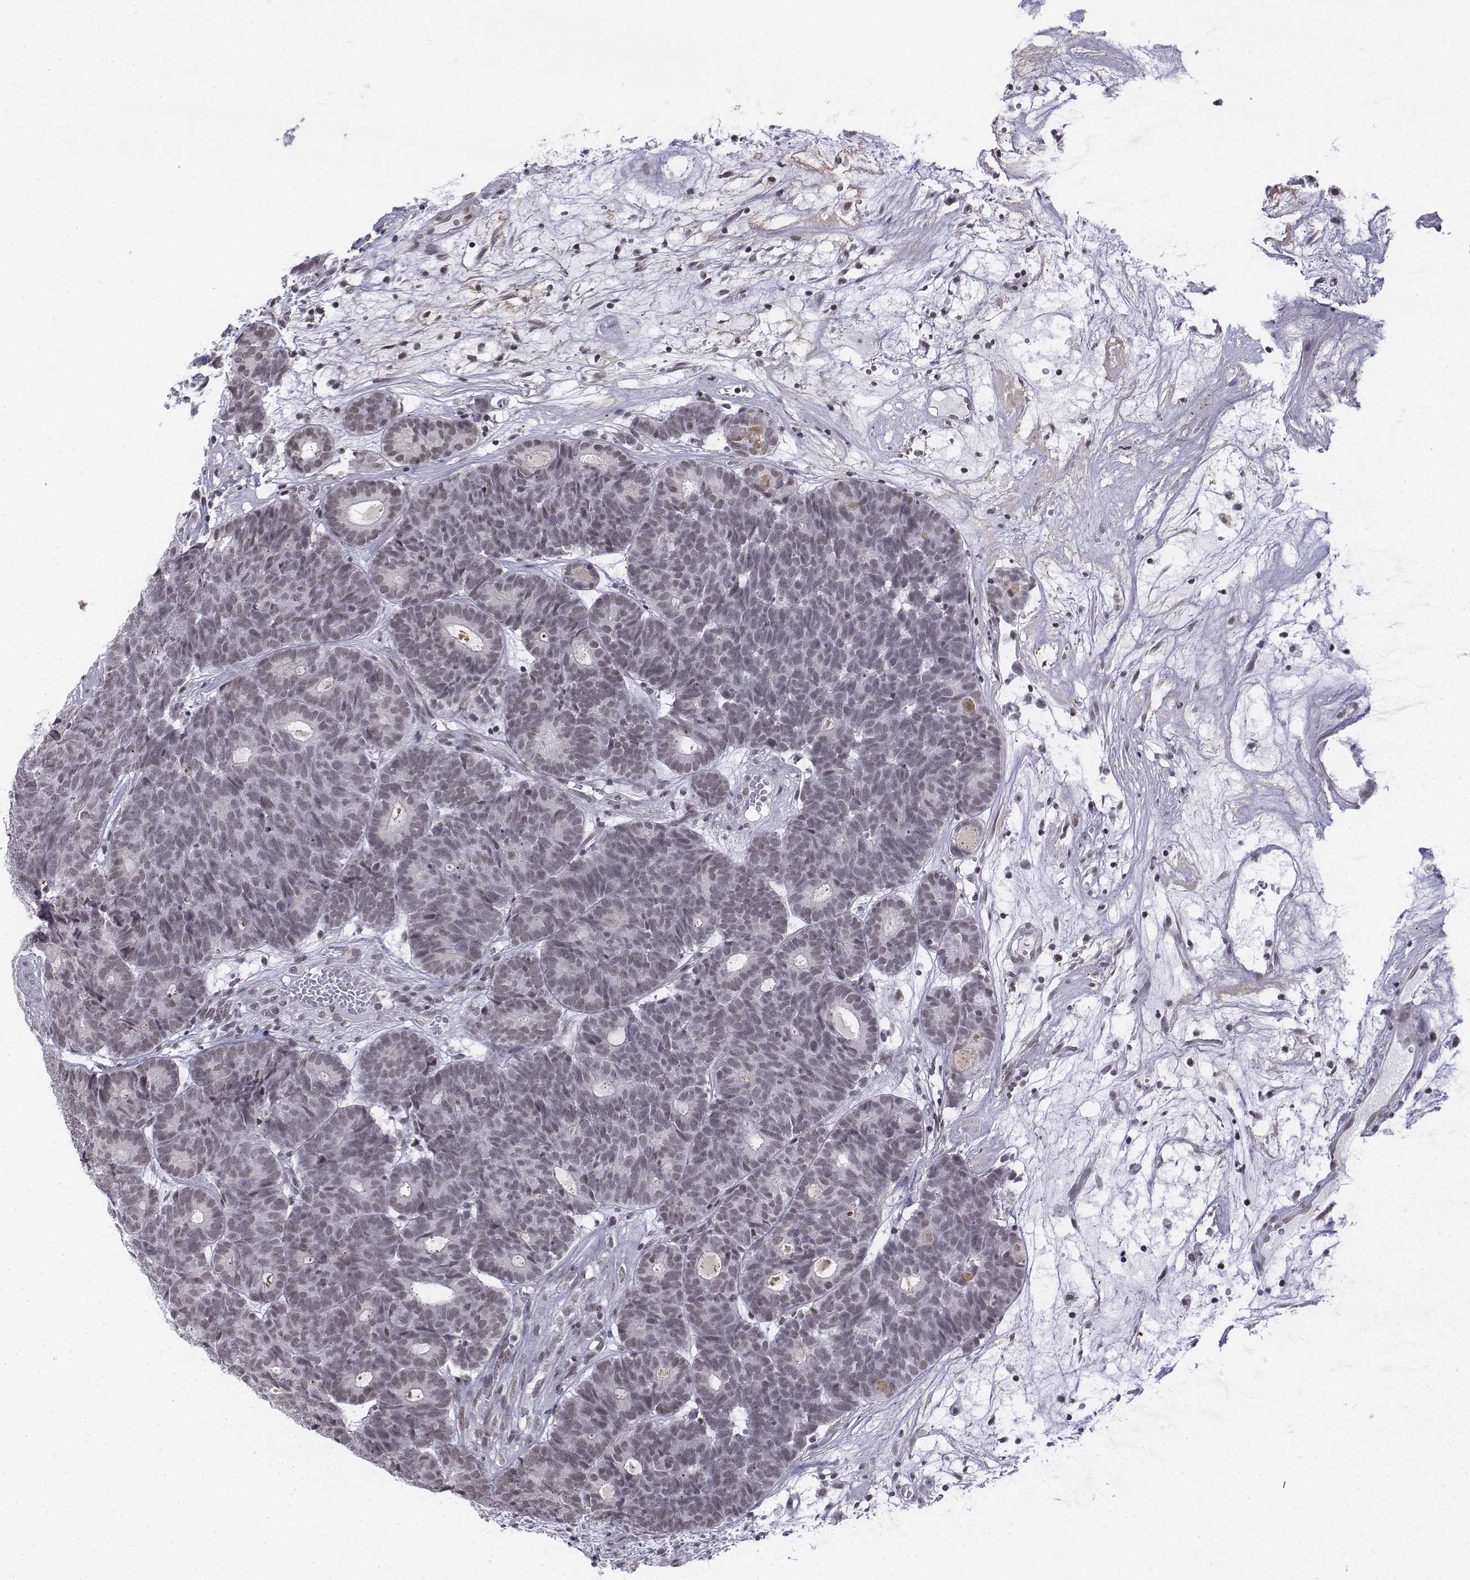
{"staining": {"intensity": "weak", "quantity": ">75%", "location": "nuclear"}, "tissue": "head and neck cancer", "cell_type": "Tumor cells", "image_type": "cancer", "snomed": [{"axis": "morphology", "description": "Adenocarcinoma, NOS"}, {"axis": "topography", "description": "Head-Neck"}], "caption": "Protein positivity by IHC shows weak nuclear positivity in about >75% of tumor cells in head and neck cancer (adenocarcinoma). Nuclei are stained in blue.", "gene": "SETD1A", "patient": {"sex": "female", "age": 81}}